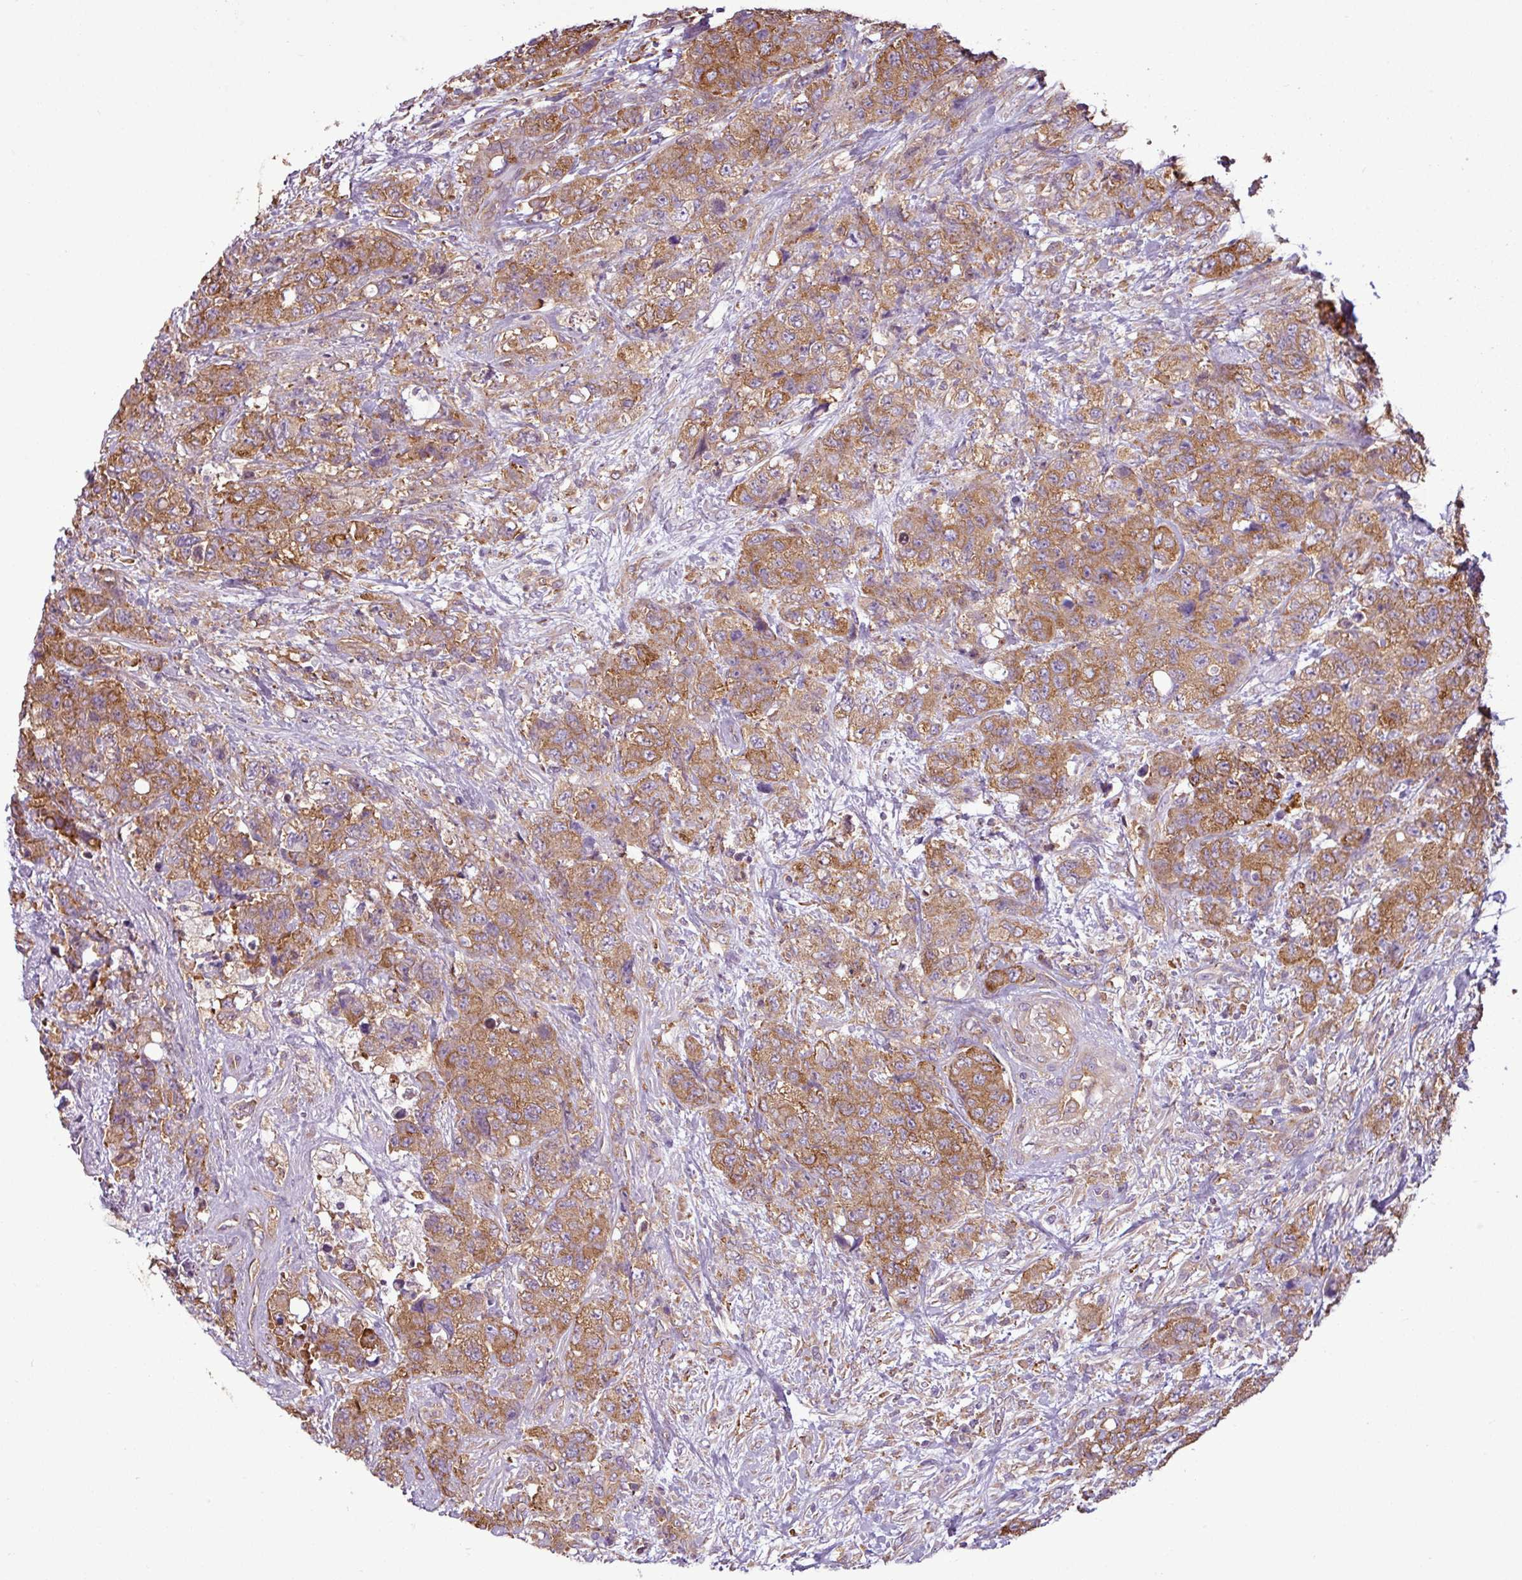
{"staining": {"intensity": "moderate", "quantity": ">75%", "location": "cytoplasmic/membranous"}, "tissue": "urothelial cancer", "cell_type": "Tumor cells", "image_type": "cancer", "snomed": [{"axis": "morphology", "description": "Urothelial carcinoma, High grade"}, {"axis": "topography", "description": "Urinary bladder"}], "caption": "There is medium levels of moderate cytoplasmic/membranous staining in tumor cells of urothelial carcinoma (high-grade), as demonstrated by immunohistochemical staining (brown color).", "gene": "PACSIN2", "patient": {"sex": "female", "age": 78}}